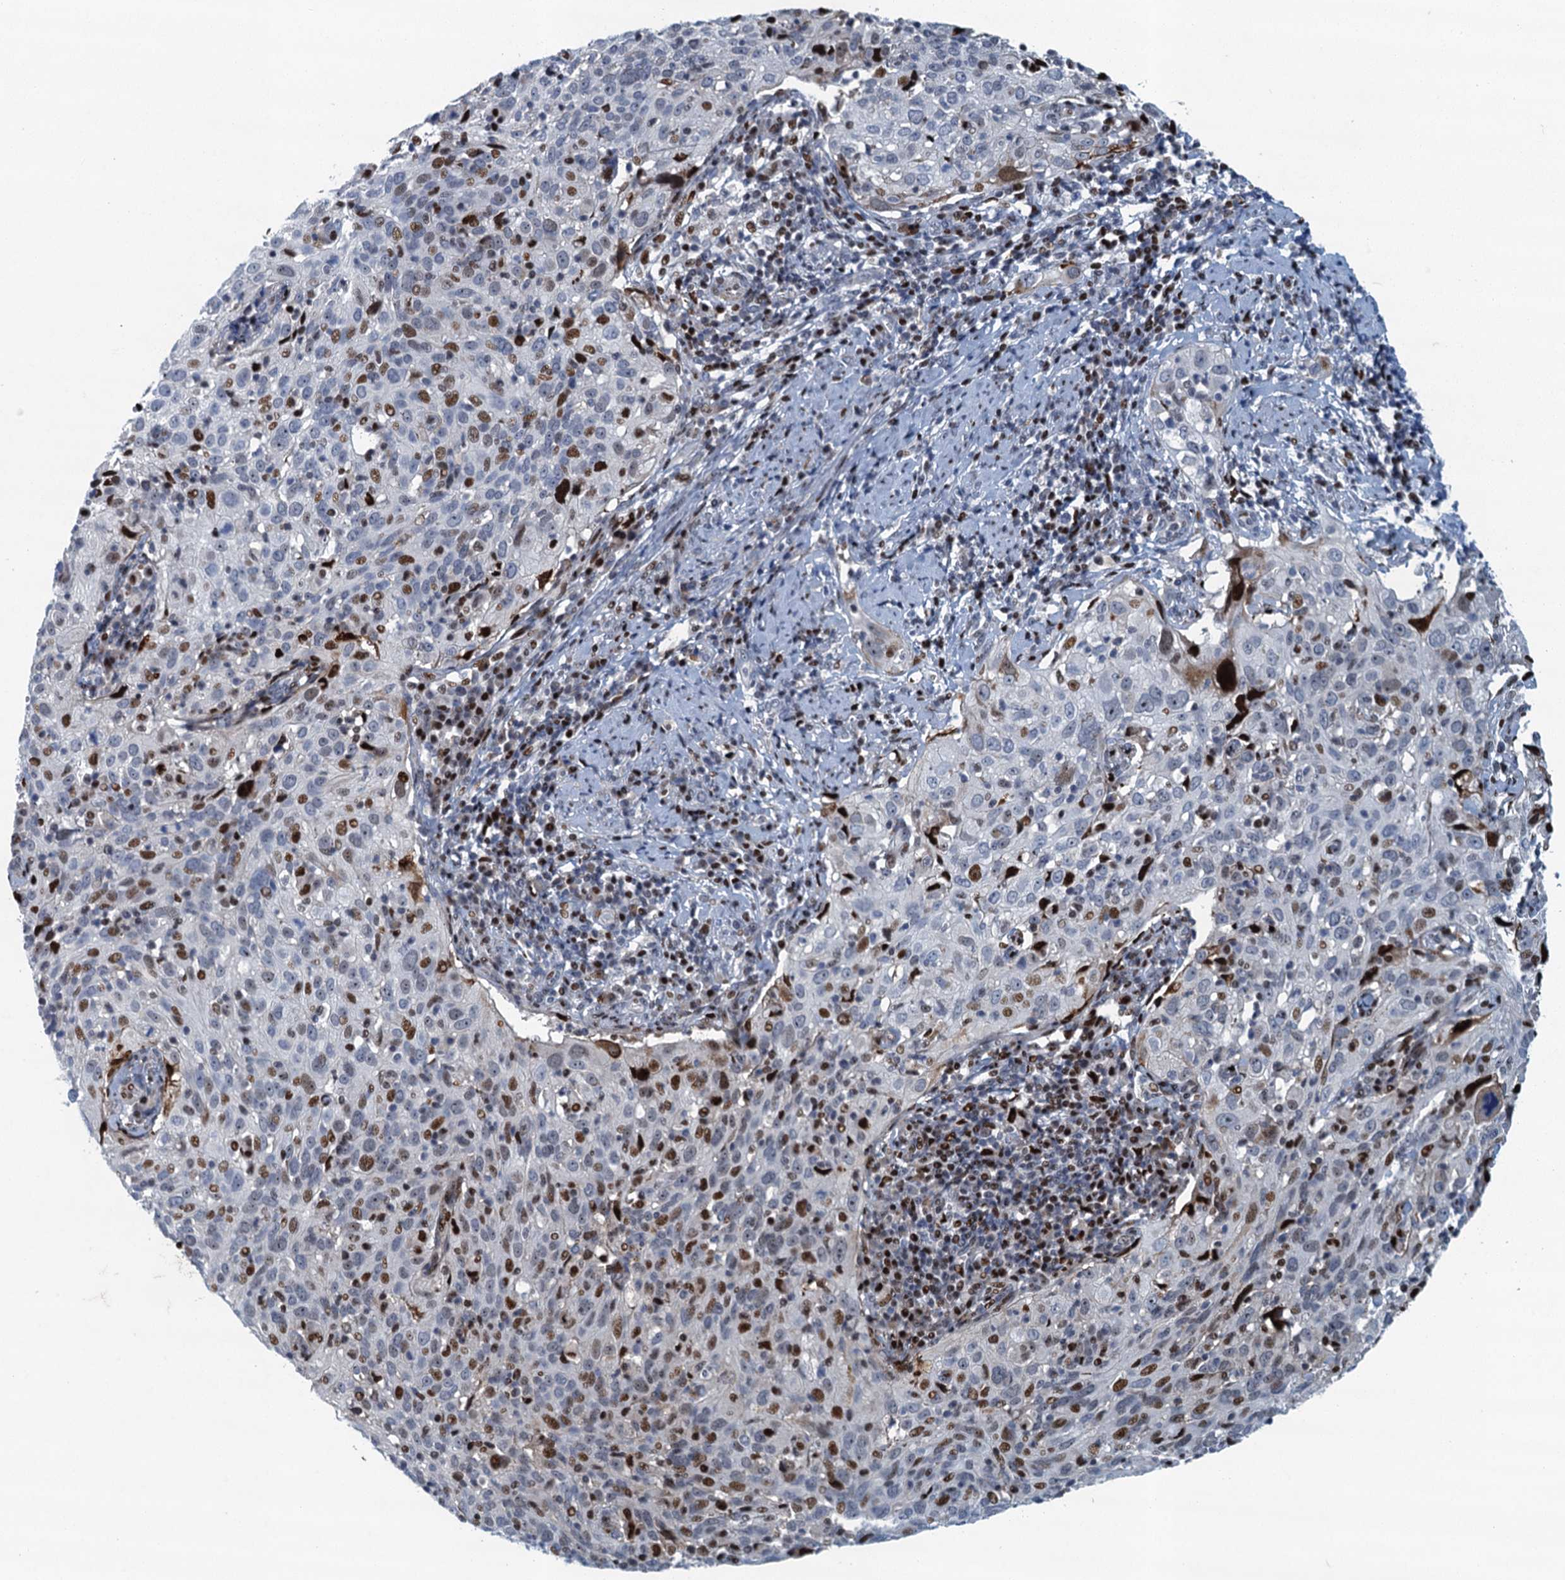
{"staining": {"intensity": "moderate", "quantity": "25%-75%", "location": "nuclear"}, "tissue": "cervical cancer", "cell_type": "Tumor cells", "image_type": "cancer", "snomed": [{"axis": "morphology", "description": "Squamous cell carcinoma, NOS"}, {"axis": "topography", "description": "Cervix"}], "caption": "Immunohistochemistry (IHC) of human cervical cancer (squamous cell carcinoma) reveals medium levels of moderate nuclear positivity in about 25%-75% of tumor cells.", "gene": "ANKRD13D", "patient": {"sex": "female", "age": 31}}